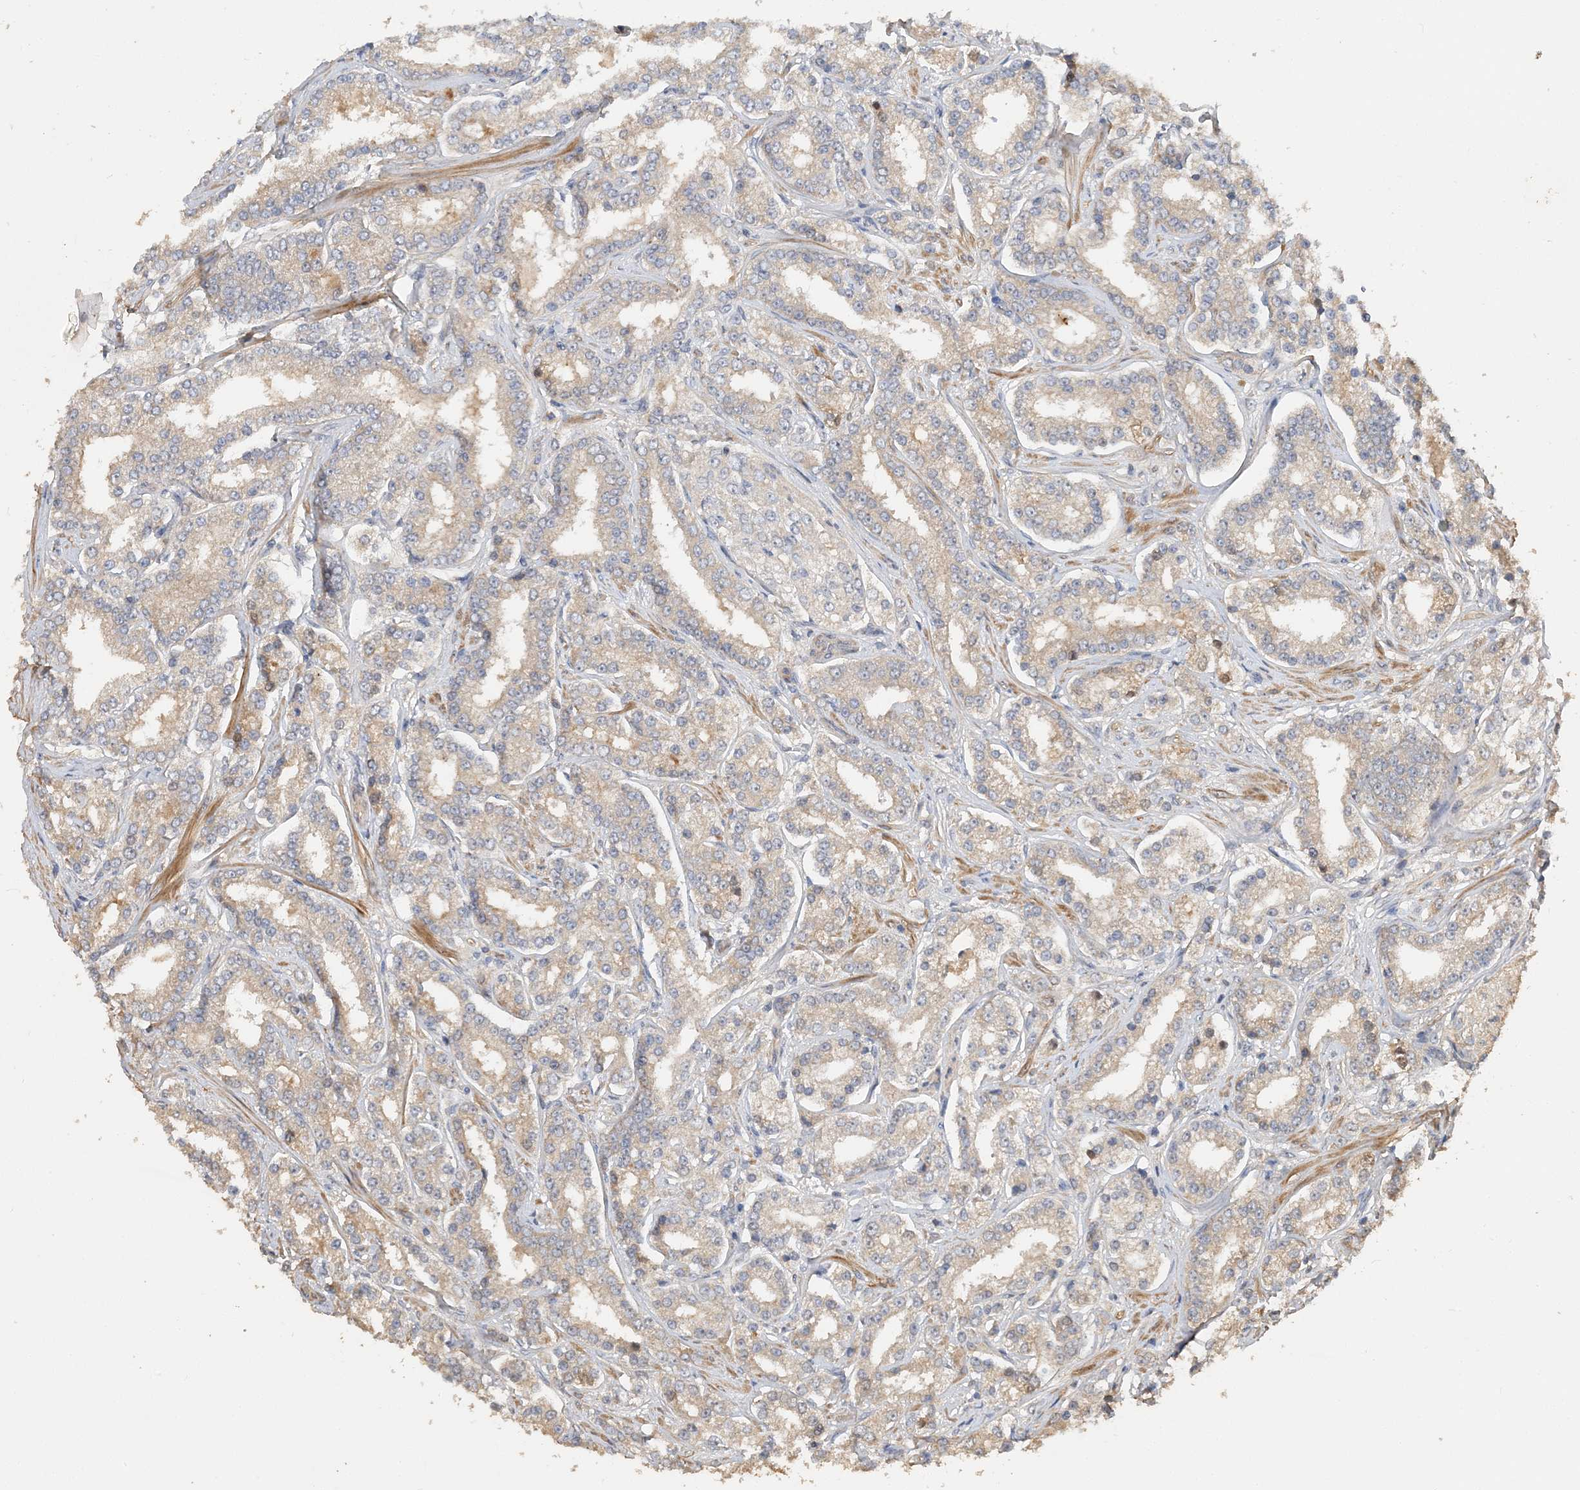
{"staining": {"intensity": "moderate", "quantity": "25%-75%", "location": "cytoplasmic/membranous"}, "tissue": "prostate cancer", "cell_type": "Tumor cells", "image_type": "cancer", "snomed": [{"axis": "morphology", "description": "Normal tissue, NOS"}, {"axis": "morphology", "description": "Adenocarcinoma, High grade"}, {"axis": "topography", "description": "Prostate"}], "caption": "This is an image of immunohistochemistry staining of prostate high-grade adenocarcinoma, which shows moderate positivity in the cytoplasmic/membranous of tumor cells.", "gene": "GRINA", "patient": {"sex": "male", "age": 83}}